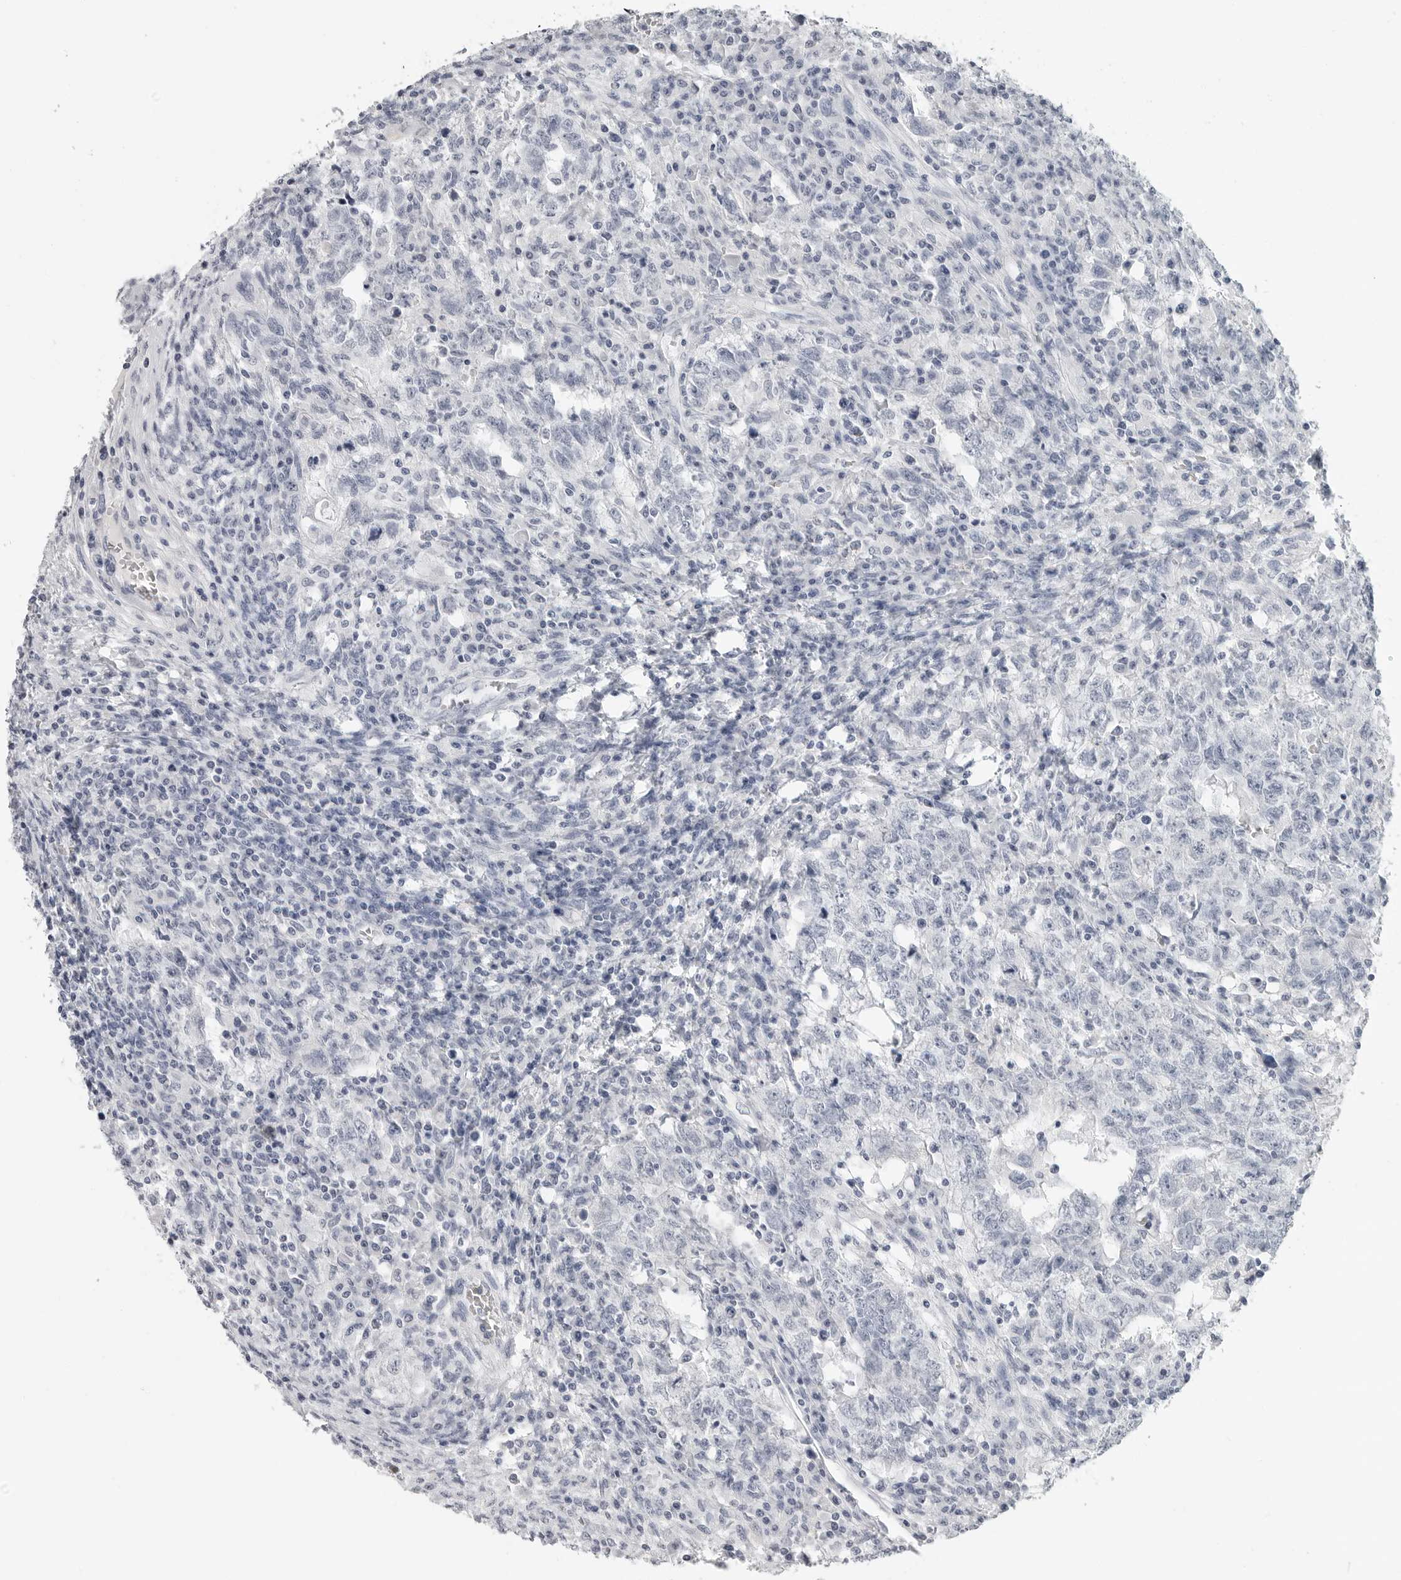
{"staining": {"intensity": "negative", "quantity": "none", "location": "none"}, "tissue": "testis cancer", "cell_type": "Tumor cells", "image_type": "cancer", "snomed": [{"axis": "morphology", "description": "Carcinoma, Embryonal, NOS"}, {"axis": "topography", "description": "Testis"}], "caption": "Human testis cancer stained for a protein using IHC reveals no expression in tumor cells.", "gene": "LY6D", "patient": {"sex": "male", "age": 26}}